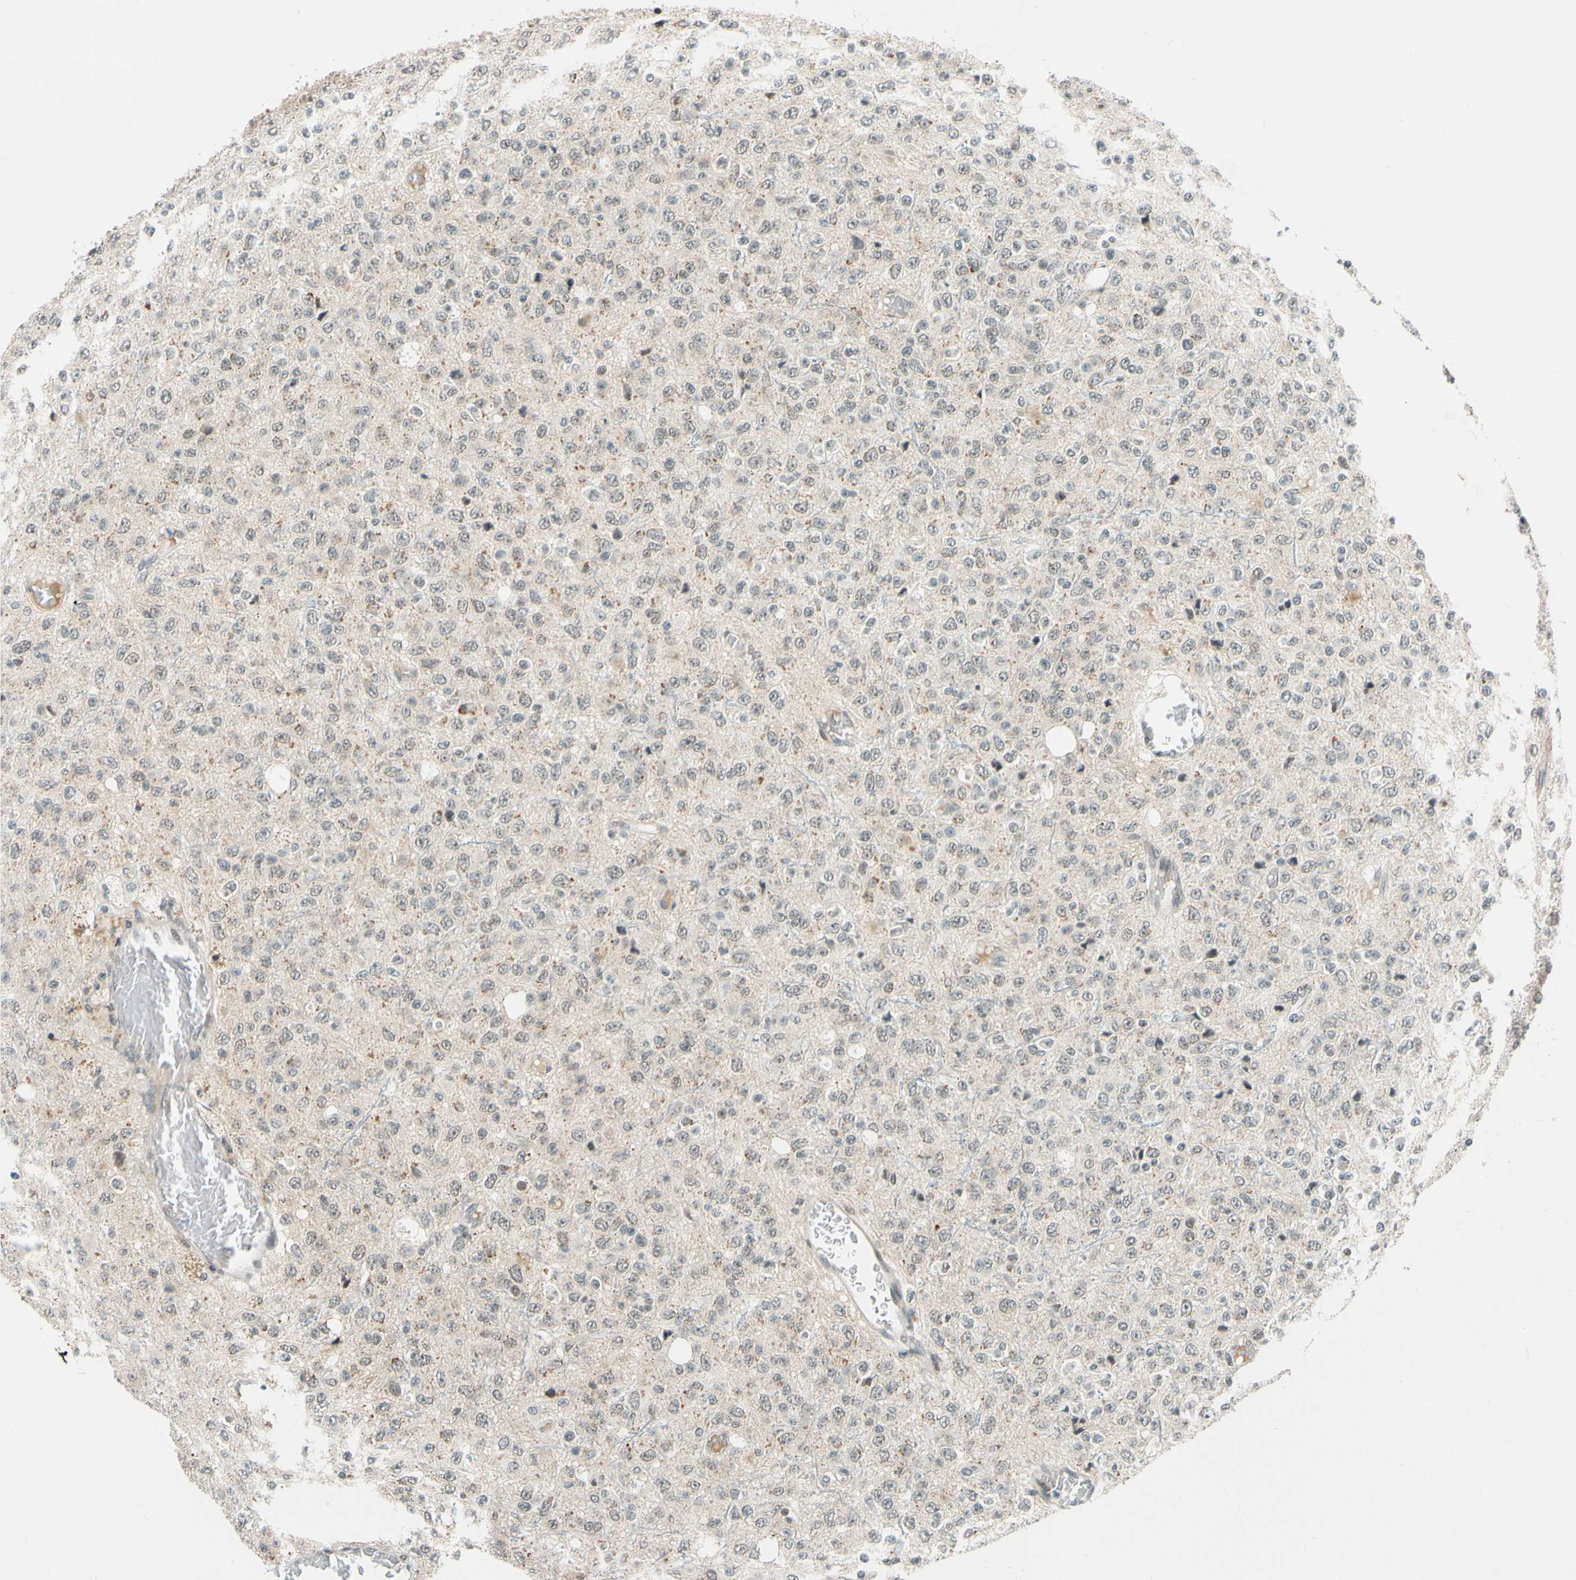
{"staining": {"intensity": "moderate", "quantity": "<25%", "location": "cytoplasmic/membranous"}, "tissue": "glioma", "cell_type": "Tumor cells", "image_type": "cancer", "snomed": [{"axis": "morphology", "description": "Glioma, malignant, High grade"}, {"axis": "topography", "description": "pancreas cauda"}], "caption": "About <25% of tumor cells in human malignant glioma (high-grade) reveal moderate cytoplasmic/membranous protein positivity as visualized by brown immunohistochemical staining.", "gene": "POGZ", "patient": {"sex": "male", "age": 60}}